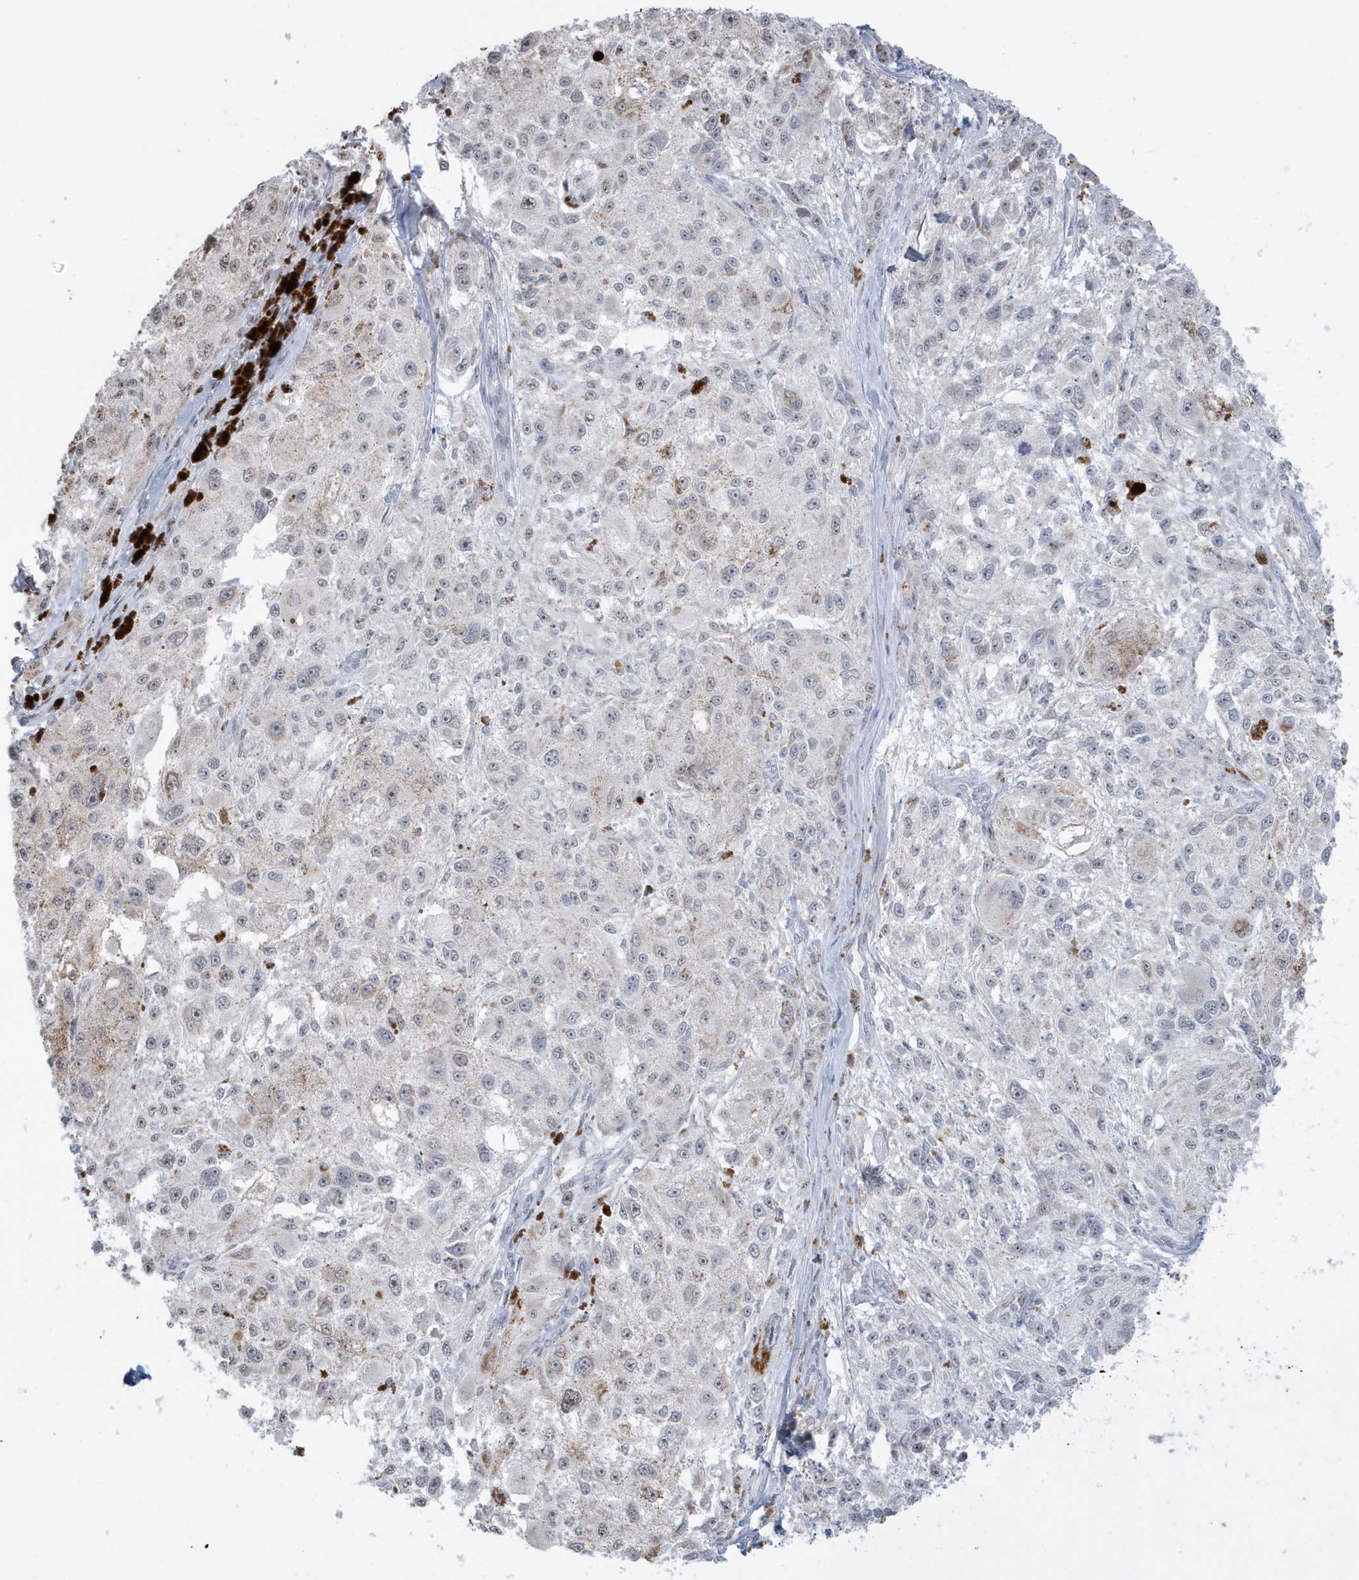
{"staining": {"intensity": "moderate", "quantity": "<25%", "location": "cytoplasmic/membranous"}, "tissue": "melanoma", "cell_type": "Tumor cells", "image_type": "cancer", "snomed": [{"axis": "morphology", "description": "Necrosis, NOS"}, {"axis": "morphology", "description": "Malignant melanoma, NOS"}, {"axis": "topography", "description": "Skin"}], "caption": "Brown immunohistochemical staining in melanoma demonstrates moderate cytoplasmic/membranous staining in about <25% of tumor cells.", "gene": "FNDC1", "patient": {"sex": "female", "age": 87}}